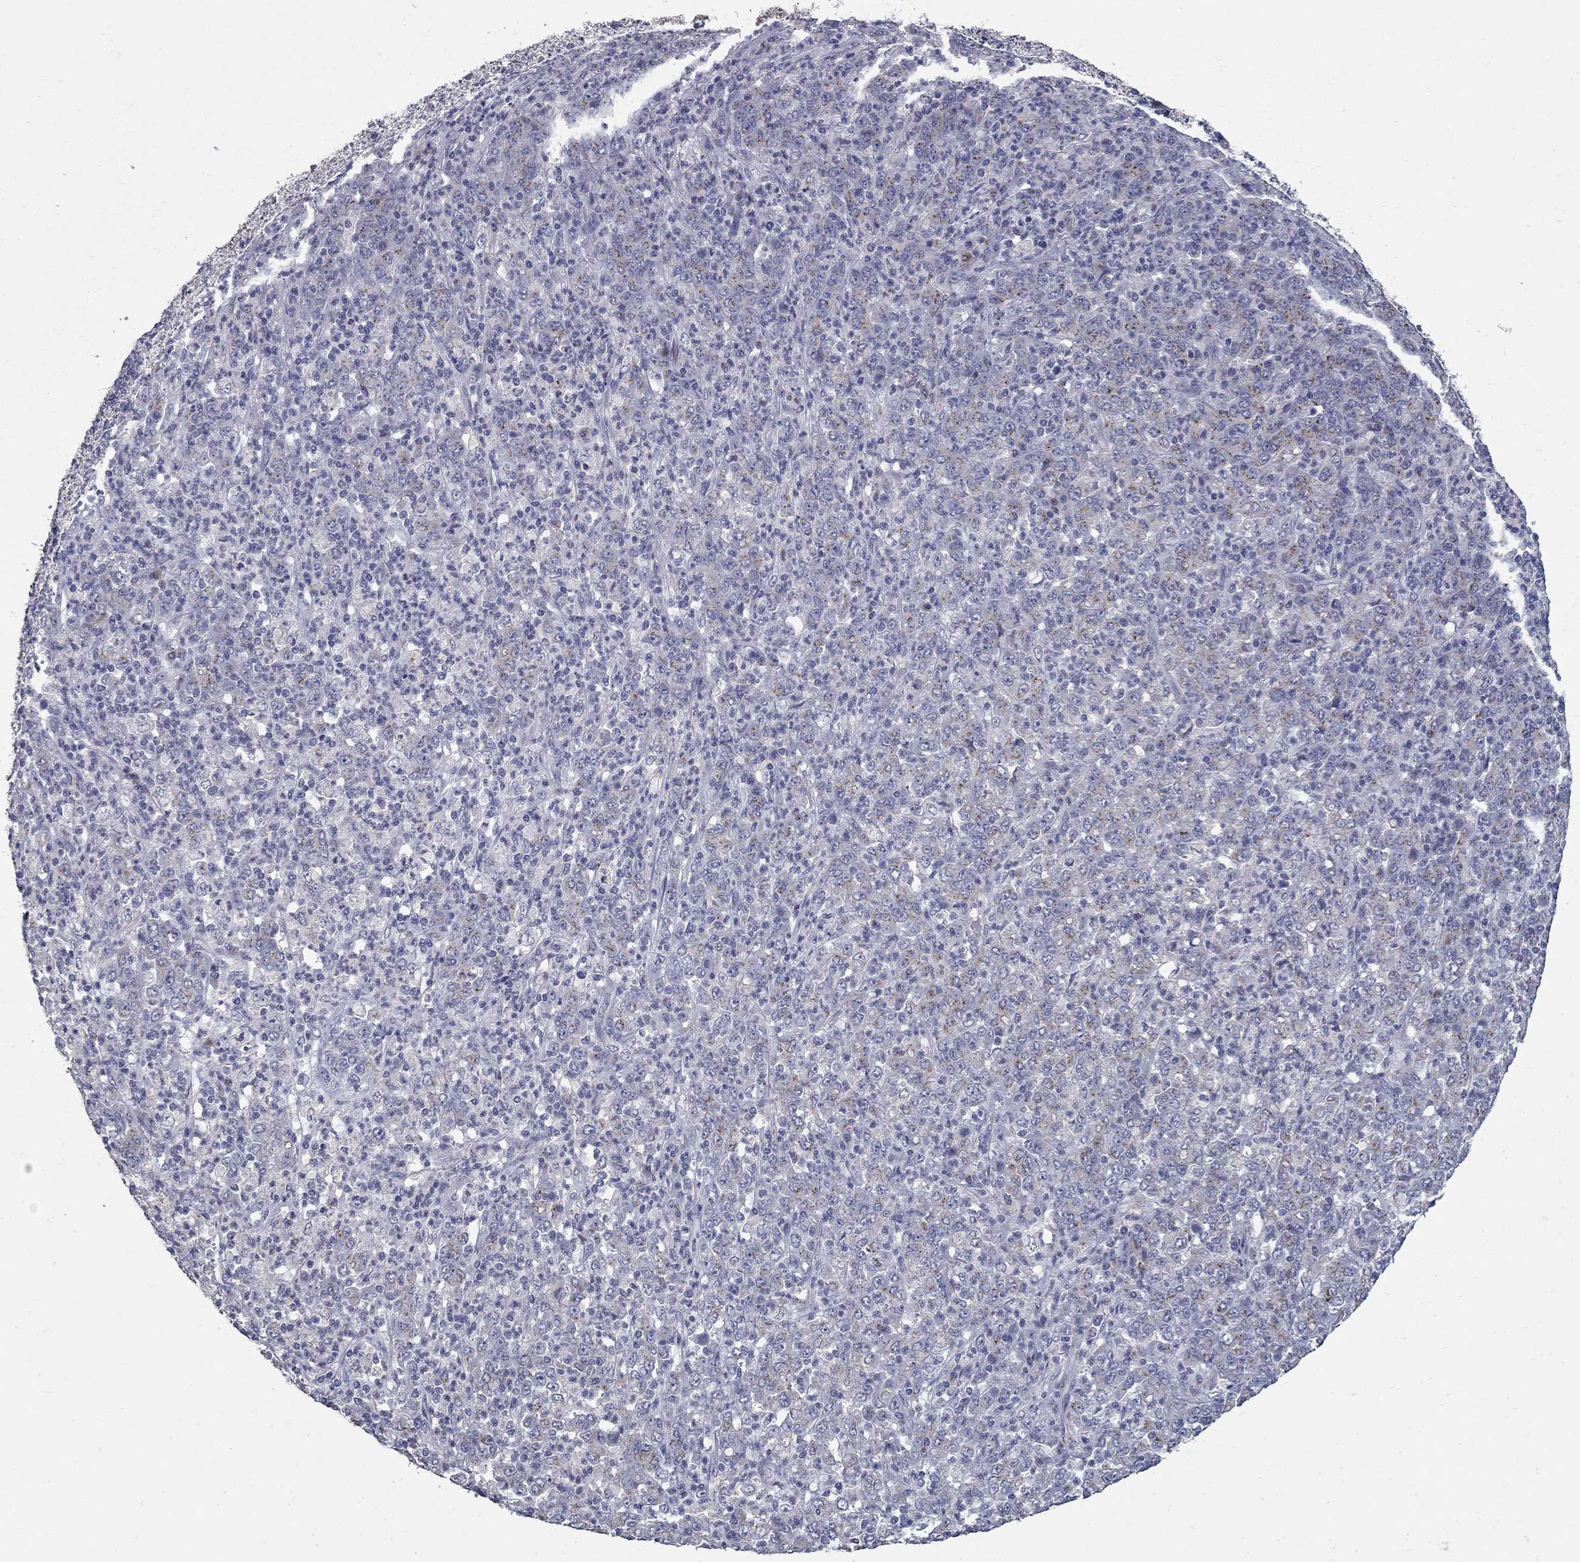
{"staining": {"intensity": "moderate", "quantity": "25%-75%", "location": "cytoplasmic/membranous"}, "tissue": "stomach cancer", "cell_type": "Tumor cells", "image_type": "cancer", "snomed": [{"axis": "morphology", "description": "Adenocarcinoma, NOS"}, {"axis": "topography", "description": "Stomach, lower"}], "caption": "About 25%-75% of tumor cells in human stomach cancer (adenocarcinoma) reveal moderate cytoplasmic/membranous protein positivity as visualized by brown immunohistochemical staining.", "gene": "KIAA0319L", "patient": {"sex": "female", "age": 71}}